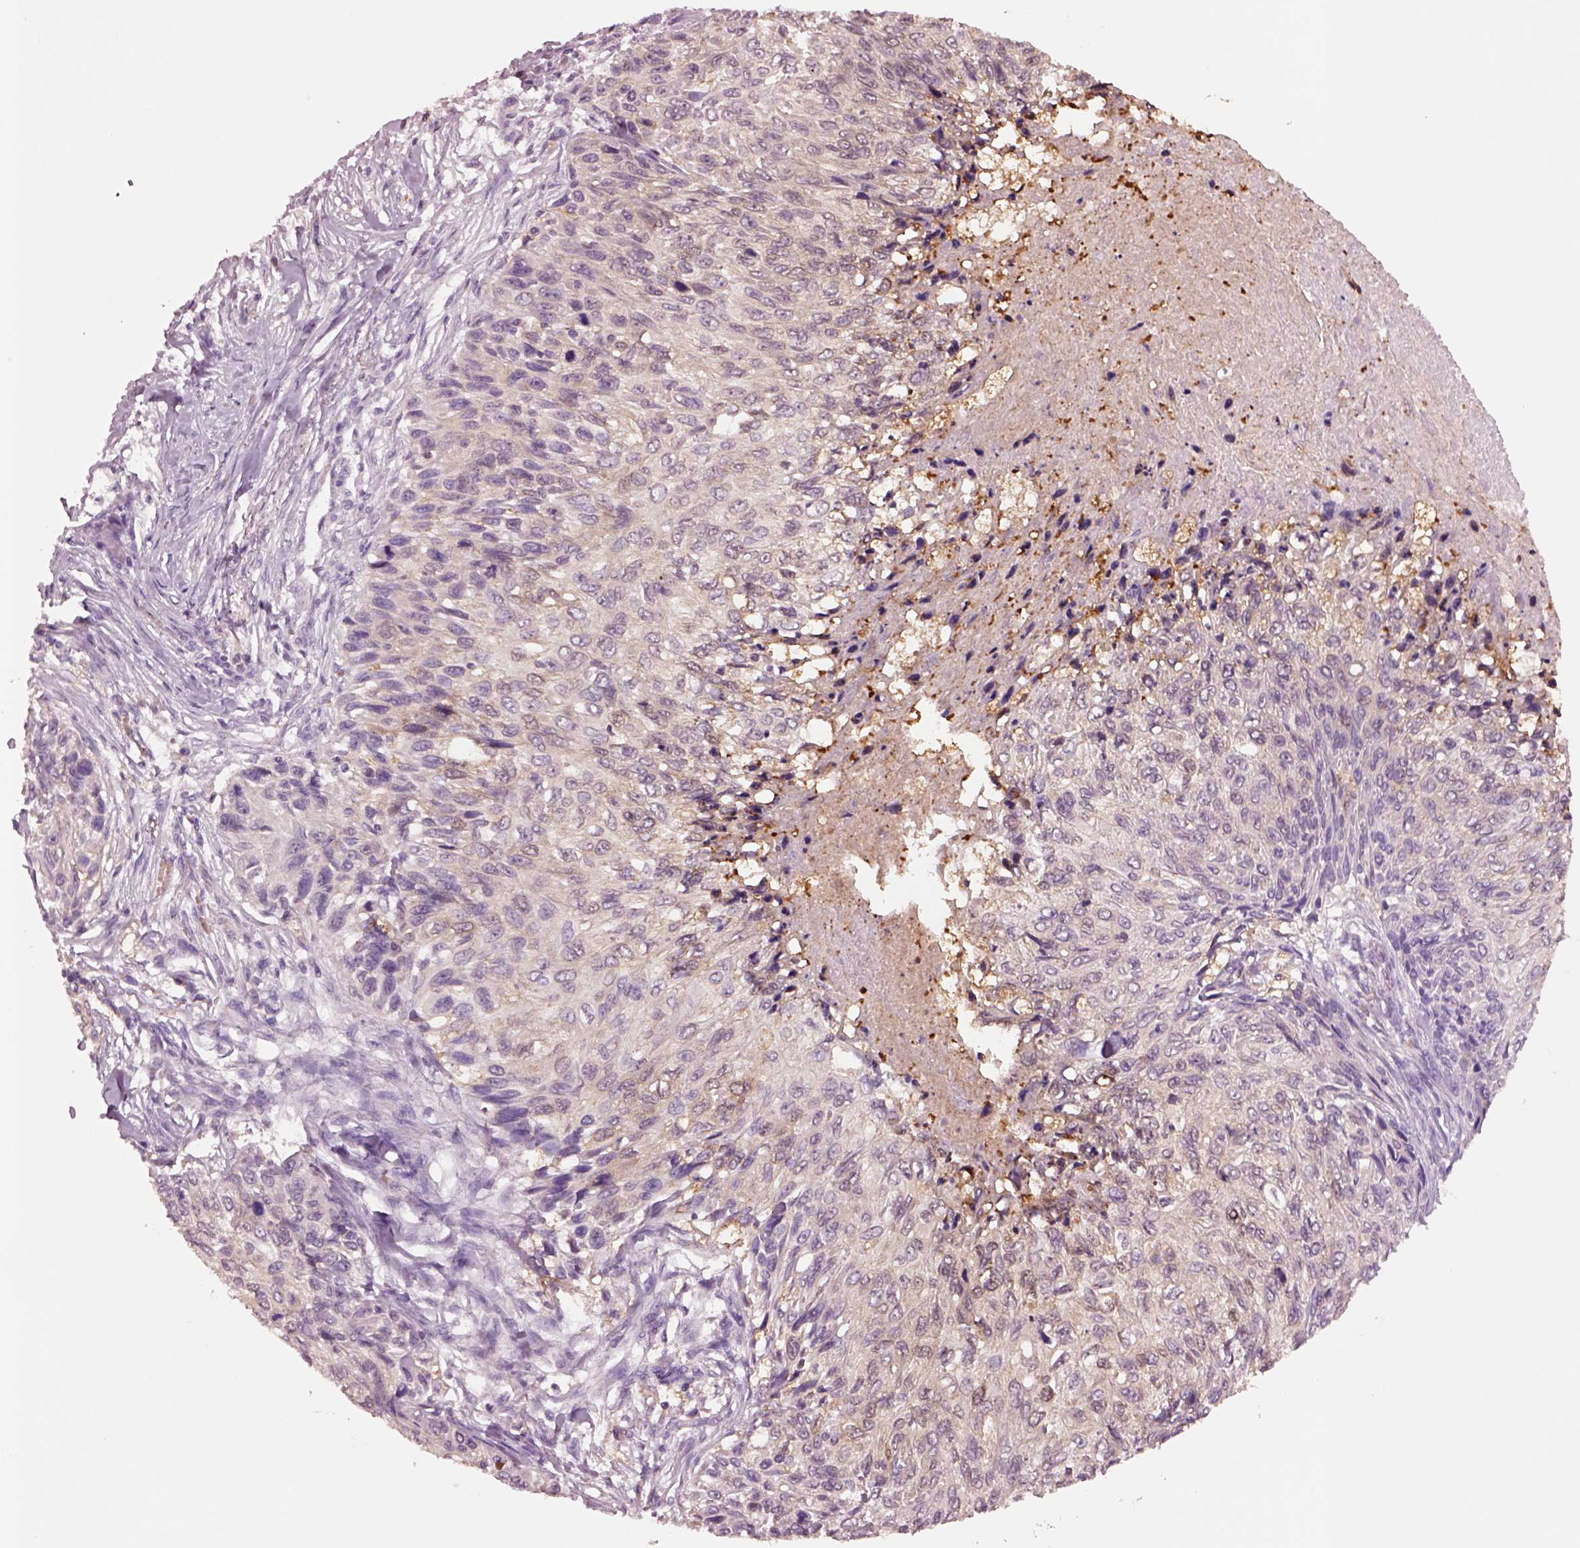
{"staining": {"intensity": "weak", "quantity": "<25%", "location": "cytoplasmic/membranous"}, "tissue": "skin cancer", "cell_type": "Tumor cells", "image_type": "cancer", "snomed": [{"axis": "morphology", "description": "Squamous cell carcinoma, NOS"}, {"axis": "topography", "description": "Skin"}], "caption": "The immunohistochemistry (IHC) image has no significant expression in tumor cells of squamous cell carcinoma (skin) tissue.", "gene": "CLPSL1", "patient": {"sex": "male", "age": 92}}